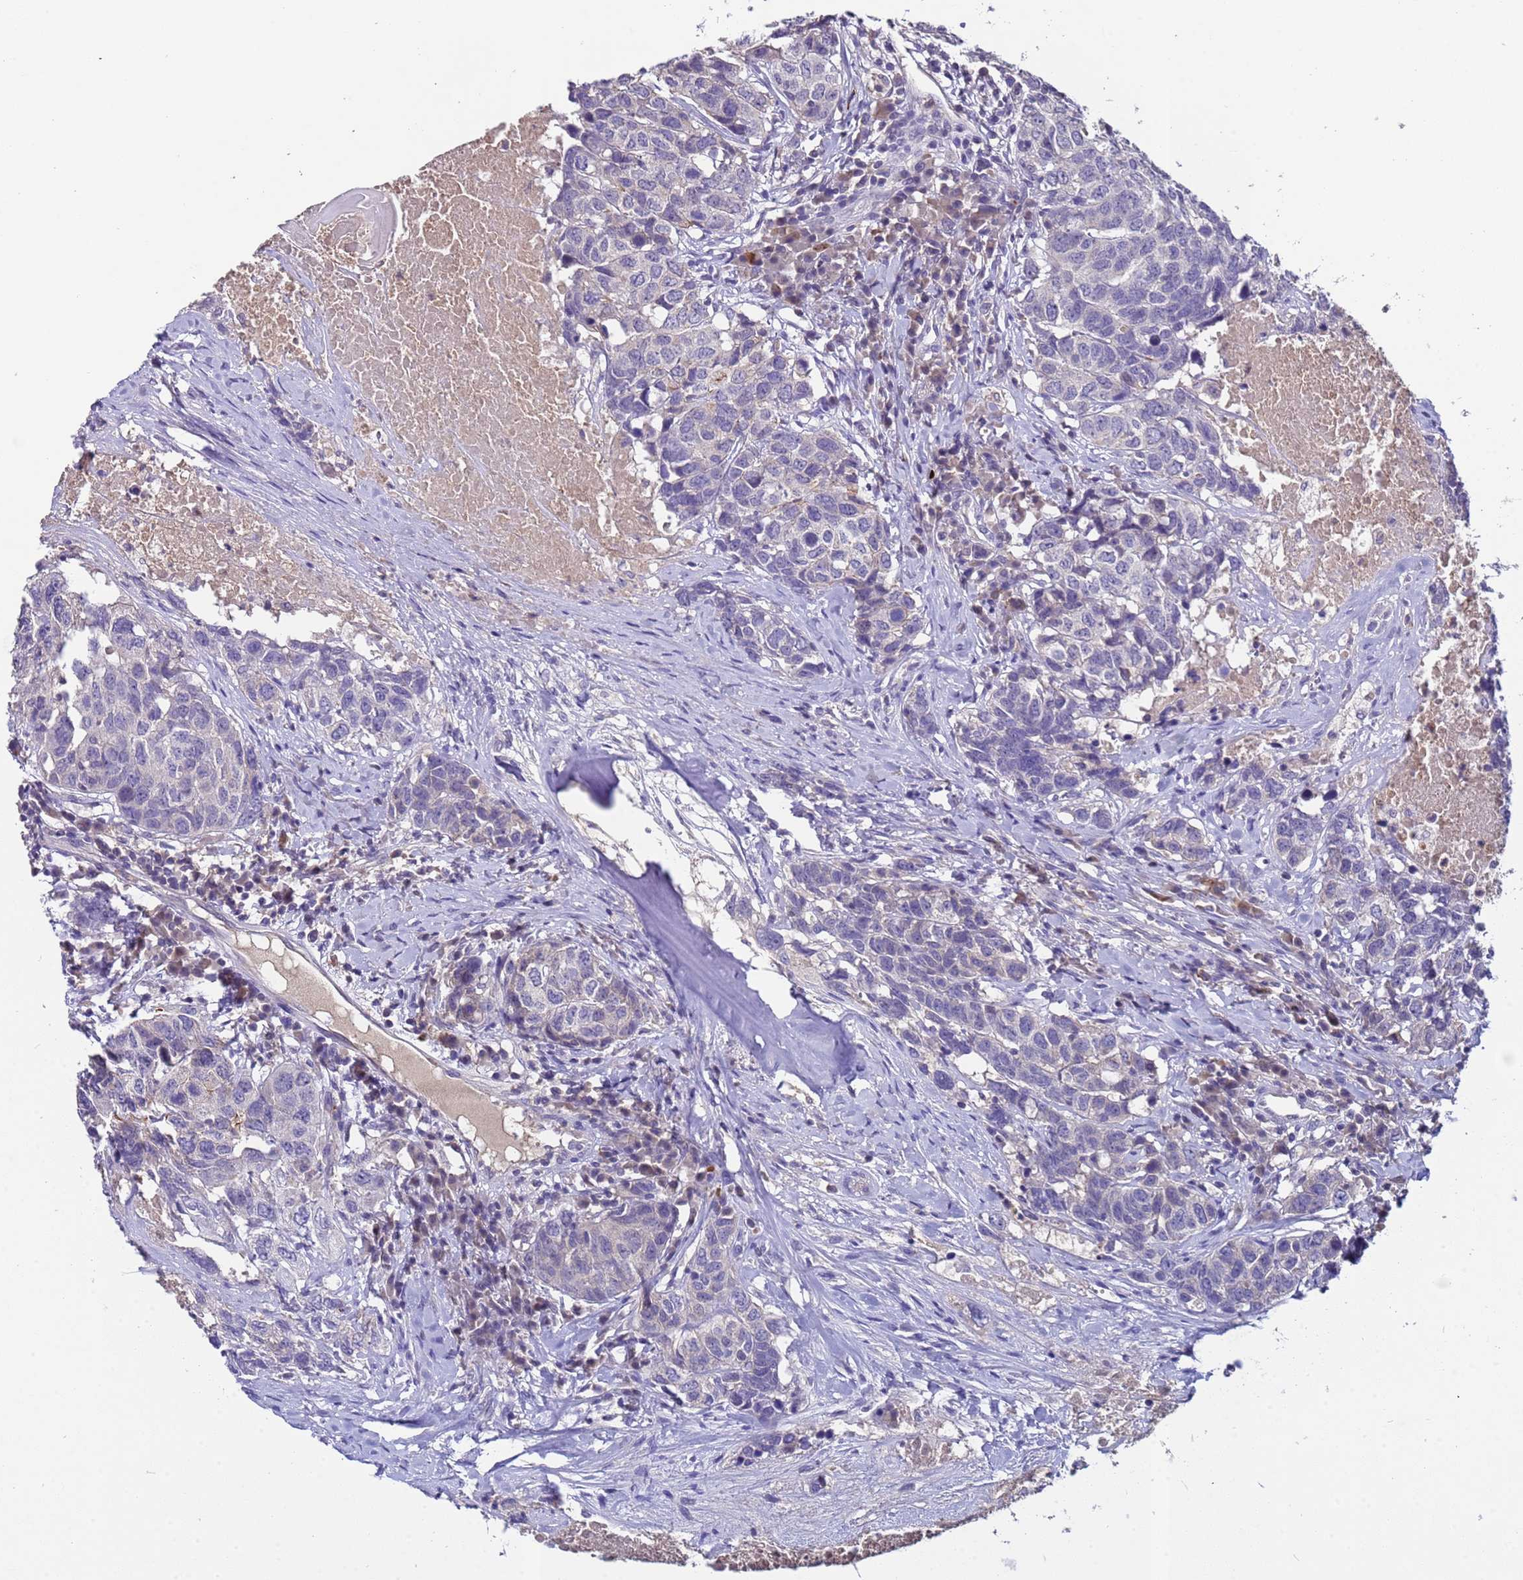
{"staining": {"intensity": "negative", "quantity": "none", "location": "none"}, "tissue": "head and neck cancer", "cell_type": "Tumor cells", "image_type": "cancer", "snomed": [{"axis": "morphology", "description": "Squamous cell carcinoma, NOS"}, {"axis": "topography", "description": "Head-Neck"}], "caption": "Micrograph shows no significant protein staining in tumor cells of head and neck squamous cell carcinoma.", "gene": "ZNF248", "patient": {"sex": "male", "age": 66}}